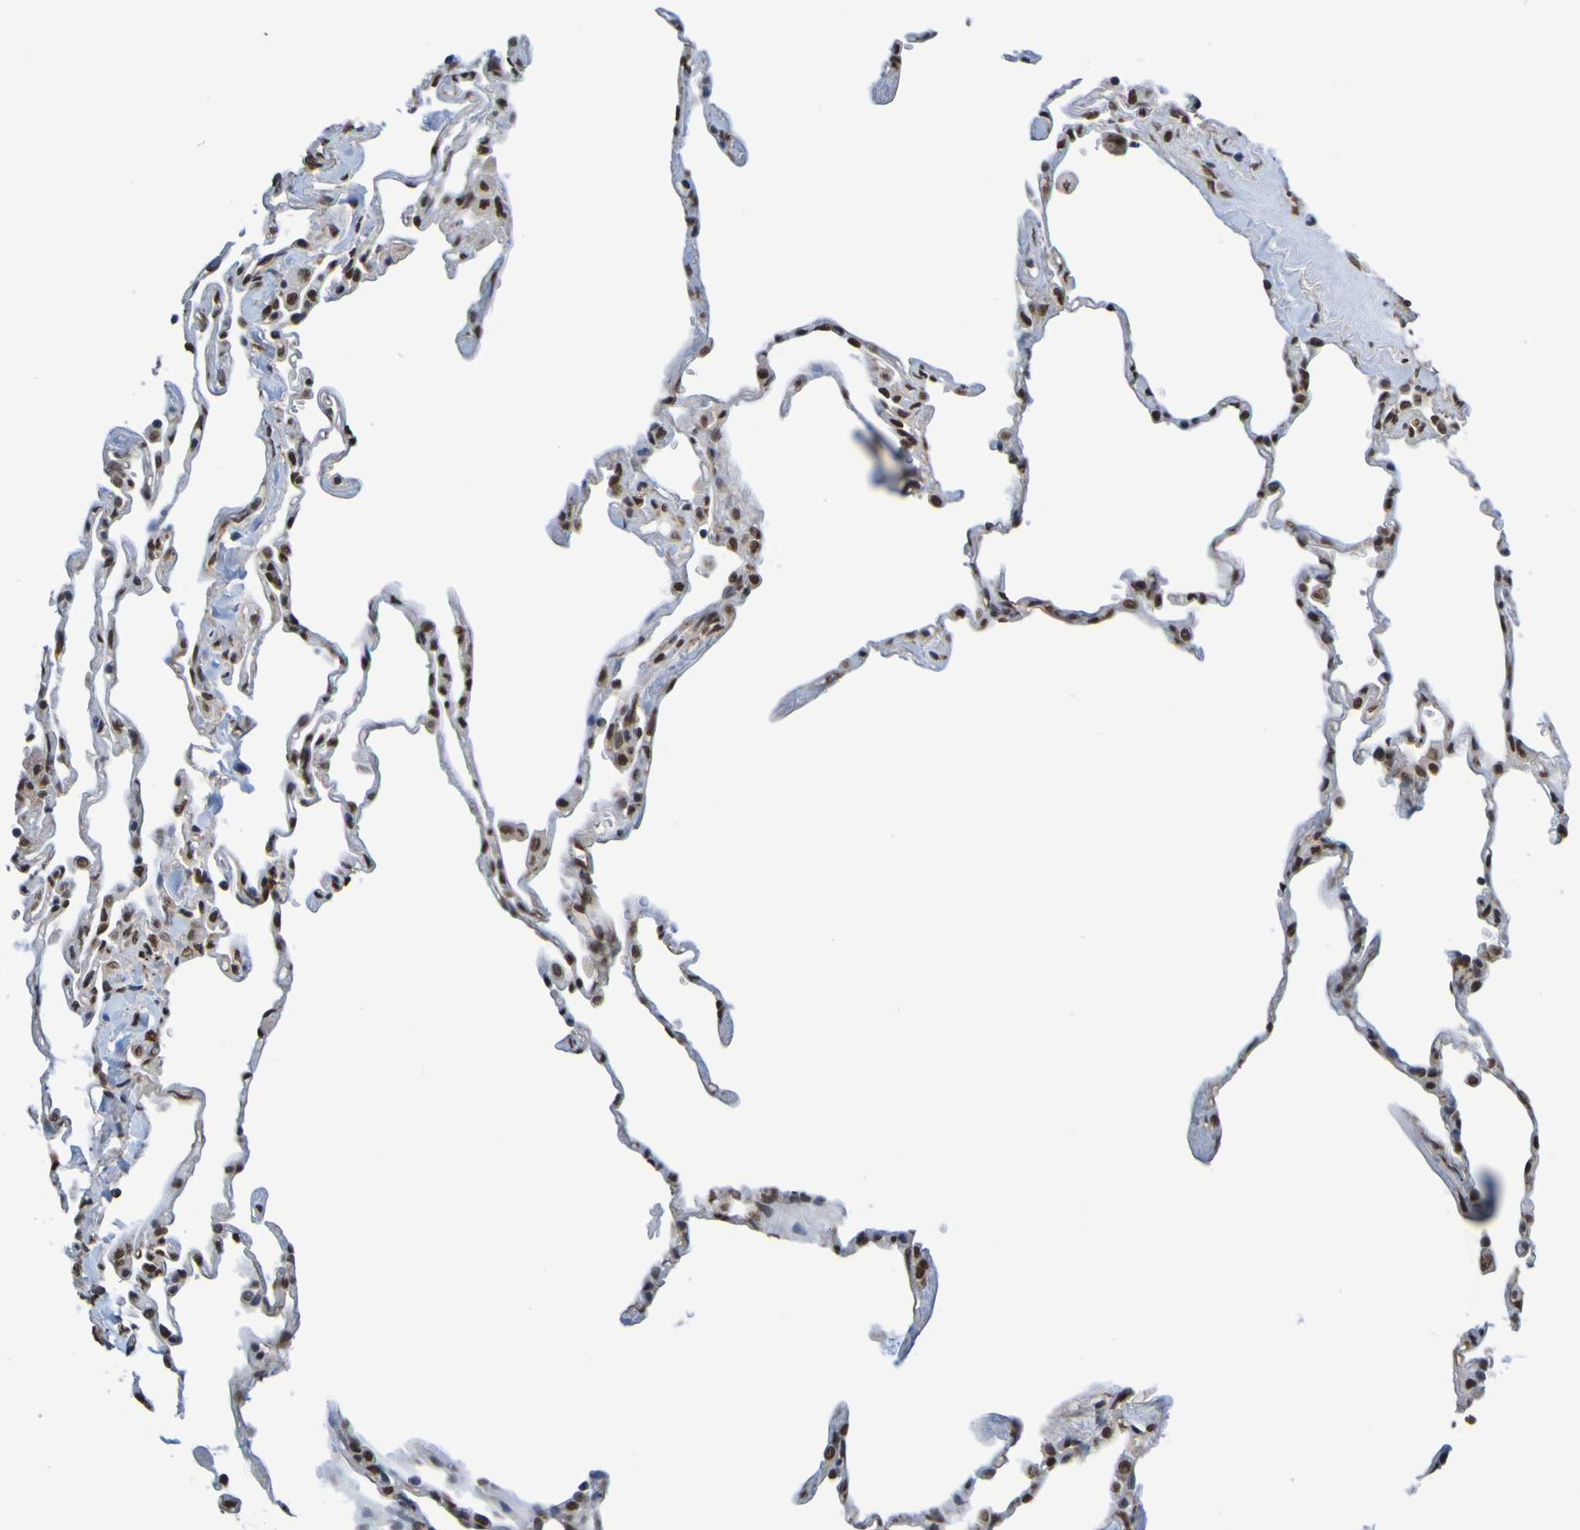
{"staining": {"intensity": "strong", "quantity": ">75%", "location": "nuclear"}, "tissue": "lung", "cell_type": "Alveolar cells", "image_type": "normal", "snomed": [{"axis": "morphology", "description": "Normal tissue, NOS"}, {"axis": "topography", "description": "Lung"}], "caption": "Protein staining by immunohistochemistry exhibits strong nuclear staining in about >75% of alveolar cells in normal lung. Nuclei are stained in blue.", "gene": "HDAC2", "patient": {"sex": "male", "age": 59}}